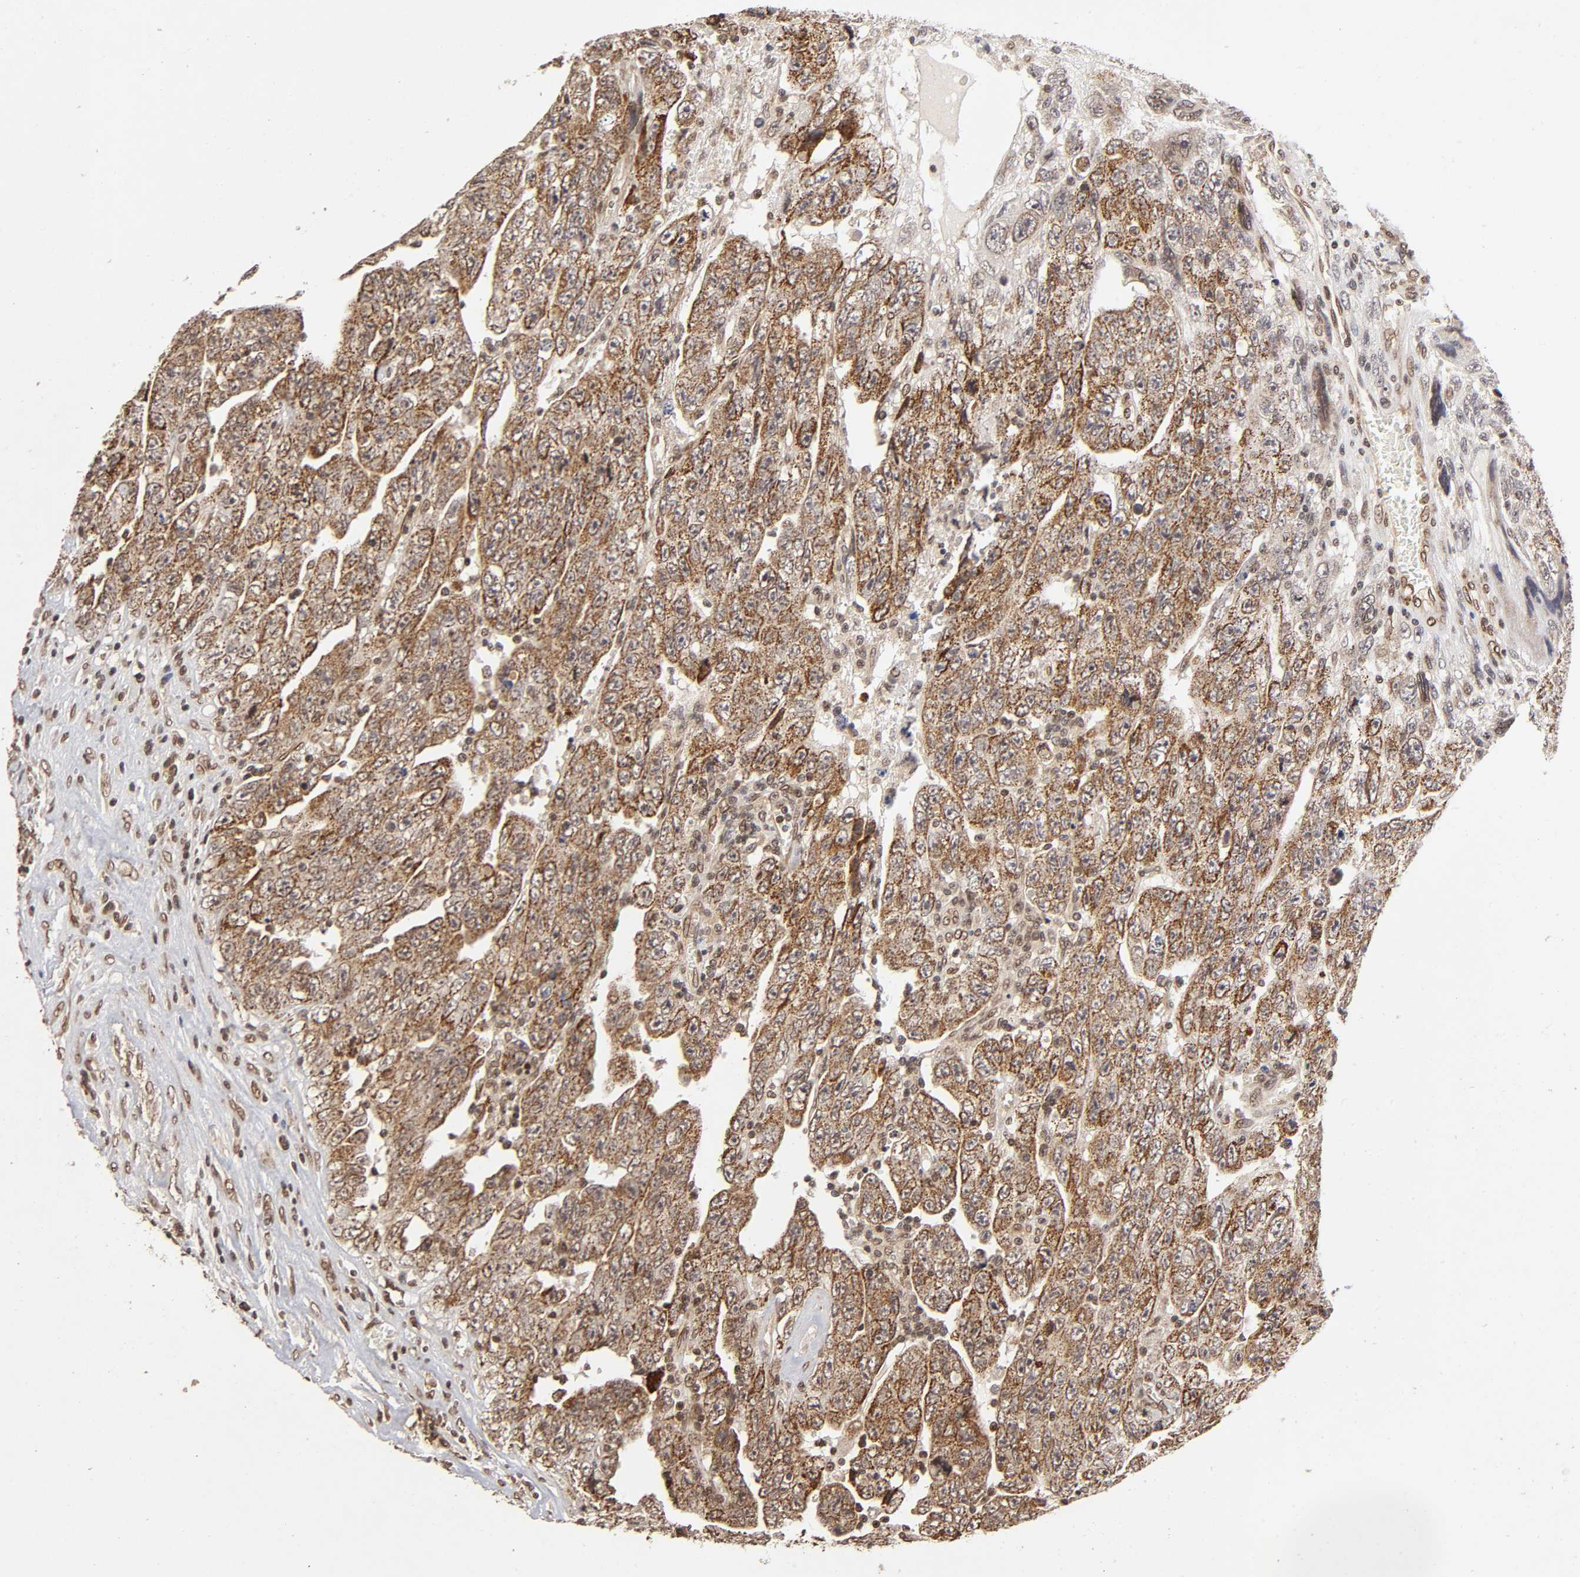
{"staining": {"intensity": "moderate", "quantity": ">75%", "location": "cytoplasmic/membranous"}, "tissue": "testis cancer", "cell_type": "Tumor cells", "image_type": "cancer", "snomed": [{"axis": "morphology", "description": "Carcinoma, Embryonal, NOS"}, {"axis": "topography", "description": "Testis"}], "caption": "This photomicrograph displays immunohistochemistry (IHC) staining of embryonal carcinoma (testis), with medium moderate cytoplasmic/membranous expression in about >75% of tumor cells.", "gene": "MLLT6", "patient": {"sex": "male", "age": 28}}